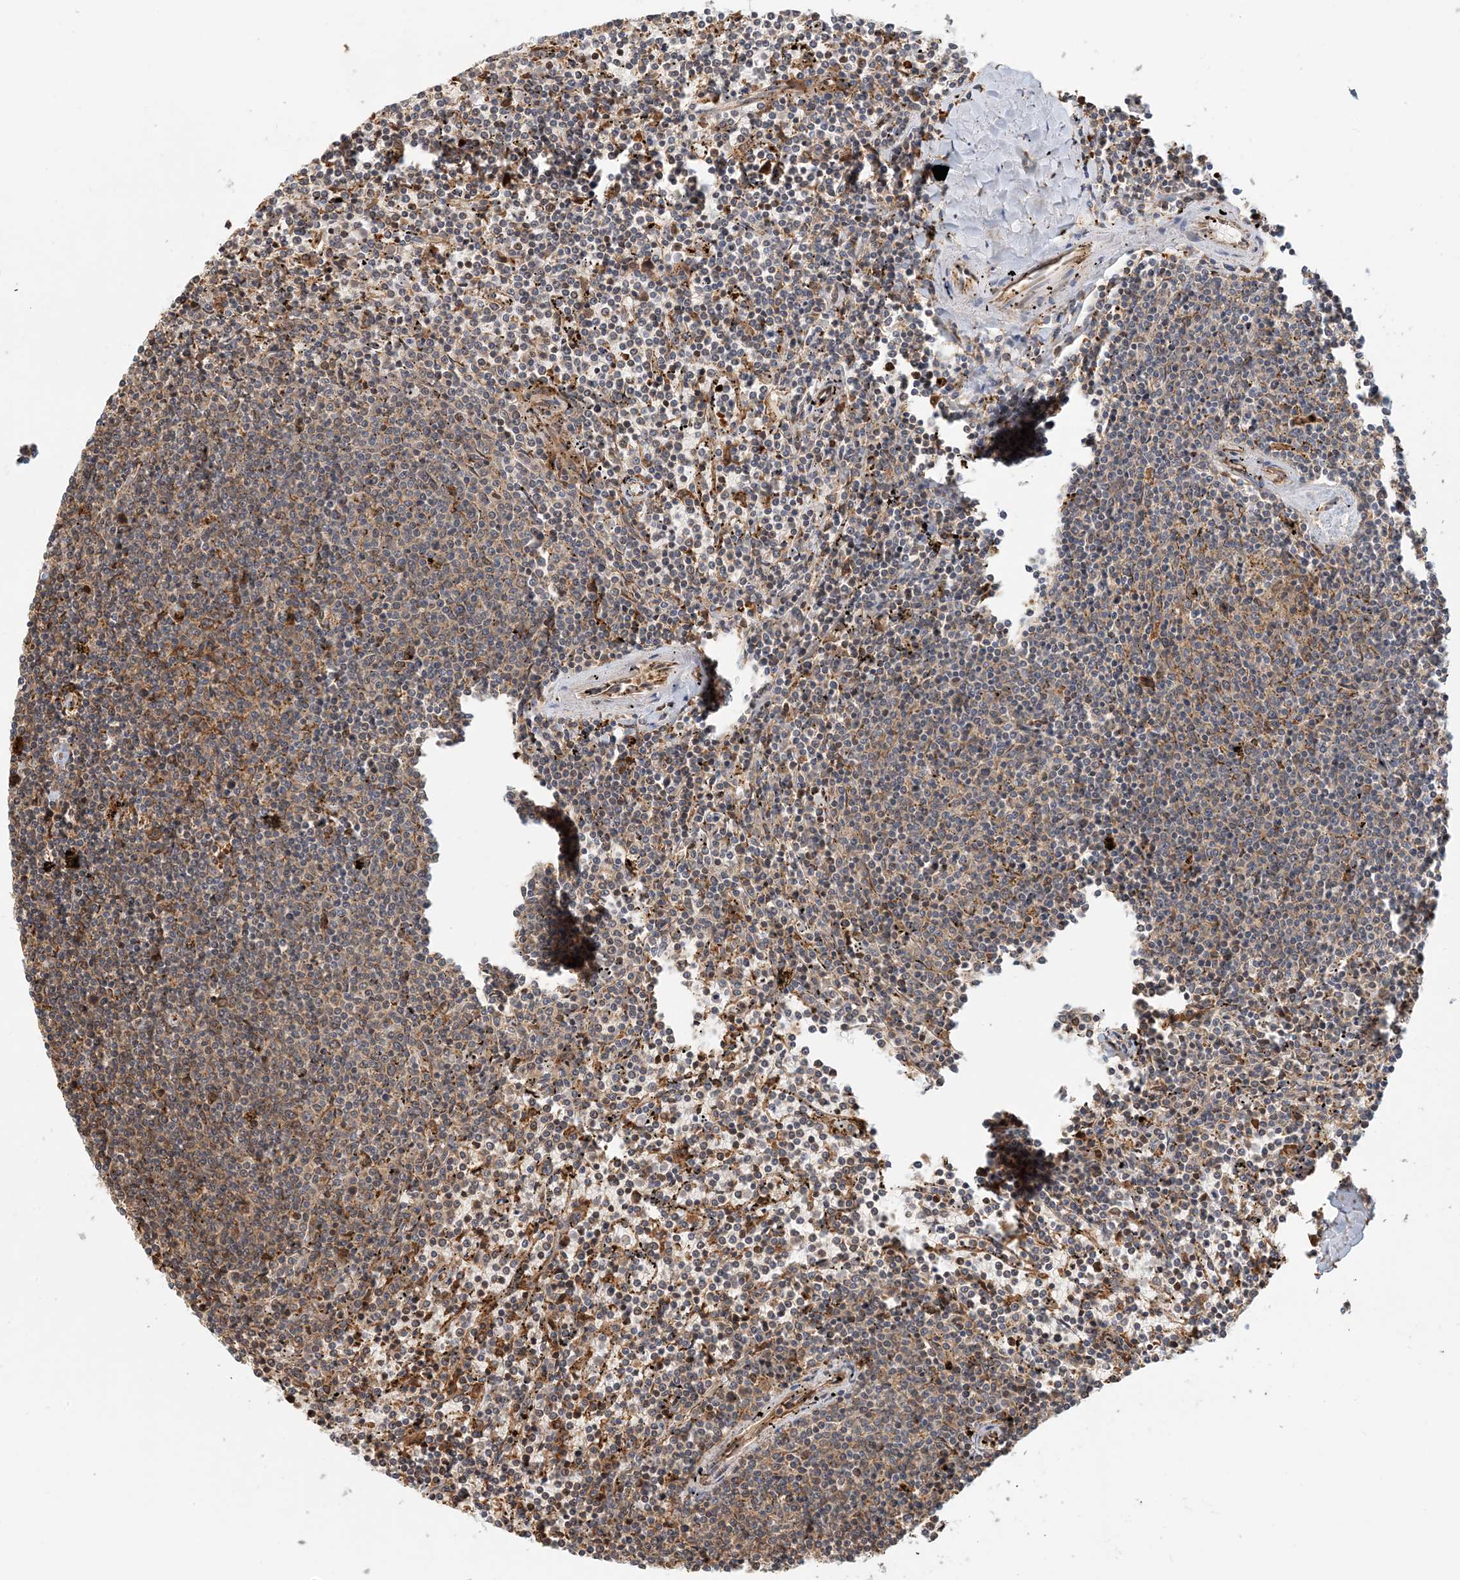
{"staining": {"intensity": "weak", "quantity": "<25%", "location": "cytoplasmic/membranous"}, "tissue": "lymphoma", "cell_type": "Tumor cells", "image_type": "cancer", "snomed": [{"axis": "morphology", "description": "Malignant lymphoma, non-Hodgkin's type, Low grade"}, {"axis": "topography", "description": "Spleen"}], "caption": "An immunohistochemistry micrograph of low-grade malignant lymphoma, non-Hodgkin's type is shown. There is no staining in tumor cells of low-grade malignant lymphoma, non-Hodgkin's type. (Stains: DAB immunohistochemistry (IHC) with hematoxylin counter stain, Microscopy: brightfield microscopy at high magnification).", "gene": "HNMT", "patient": {"sex": "female", "age": 50}}